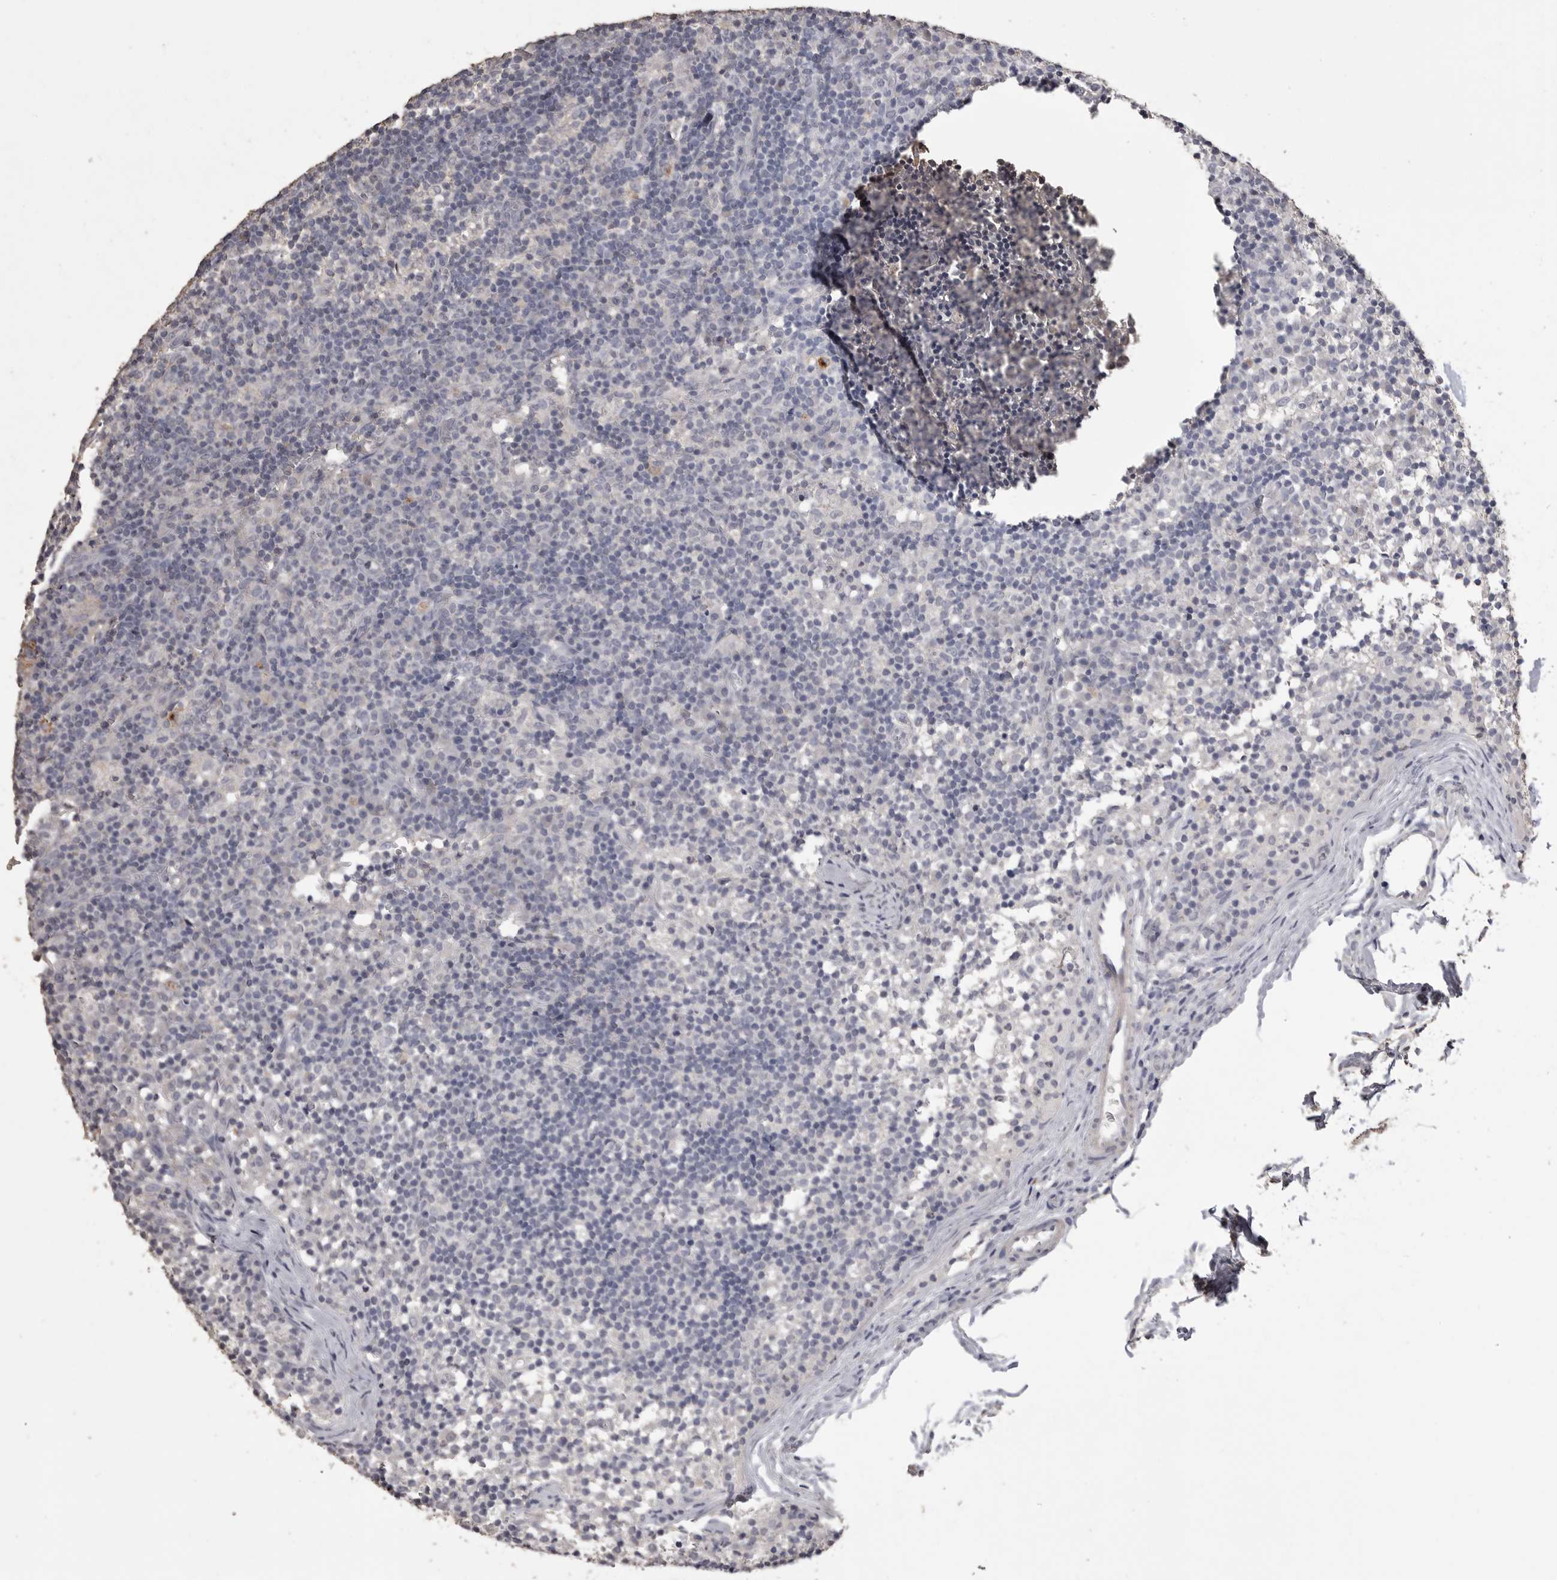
{"staining": {"intensity": "negative", "quantity": "none", "location": "none"}, "tissue": "lymph node", "cell_type": "Germinal center cells", "image_type": "normal", "snomed": [{"axis": "morphology", "description": "Normal tissue, NOS"}, {"axis": "morphology", "description": "Inflammation, NOS"}, {"axis": "topography", "description": "Lymph node"}], "caption": "Immunohistochemical staining of benign lymph node exhibits no significant expression in germinal center cells. Nuclei are stained in blue.", "gene": "MMP7", "patient": {"sex": "male", "age": 55}}